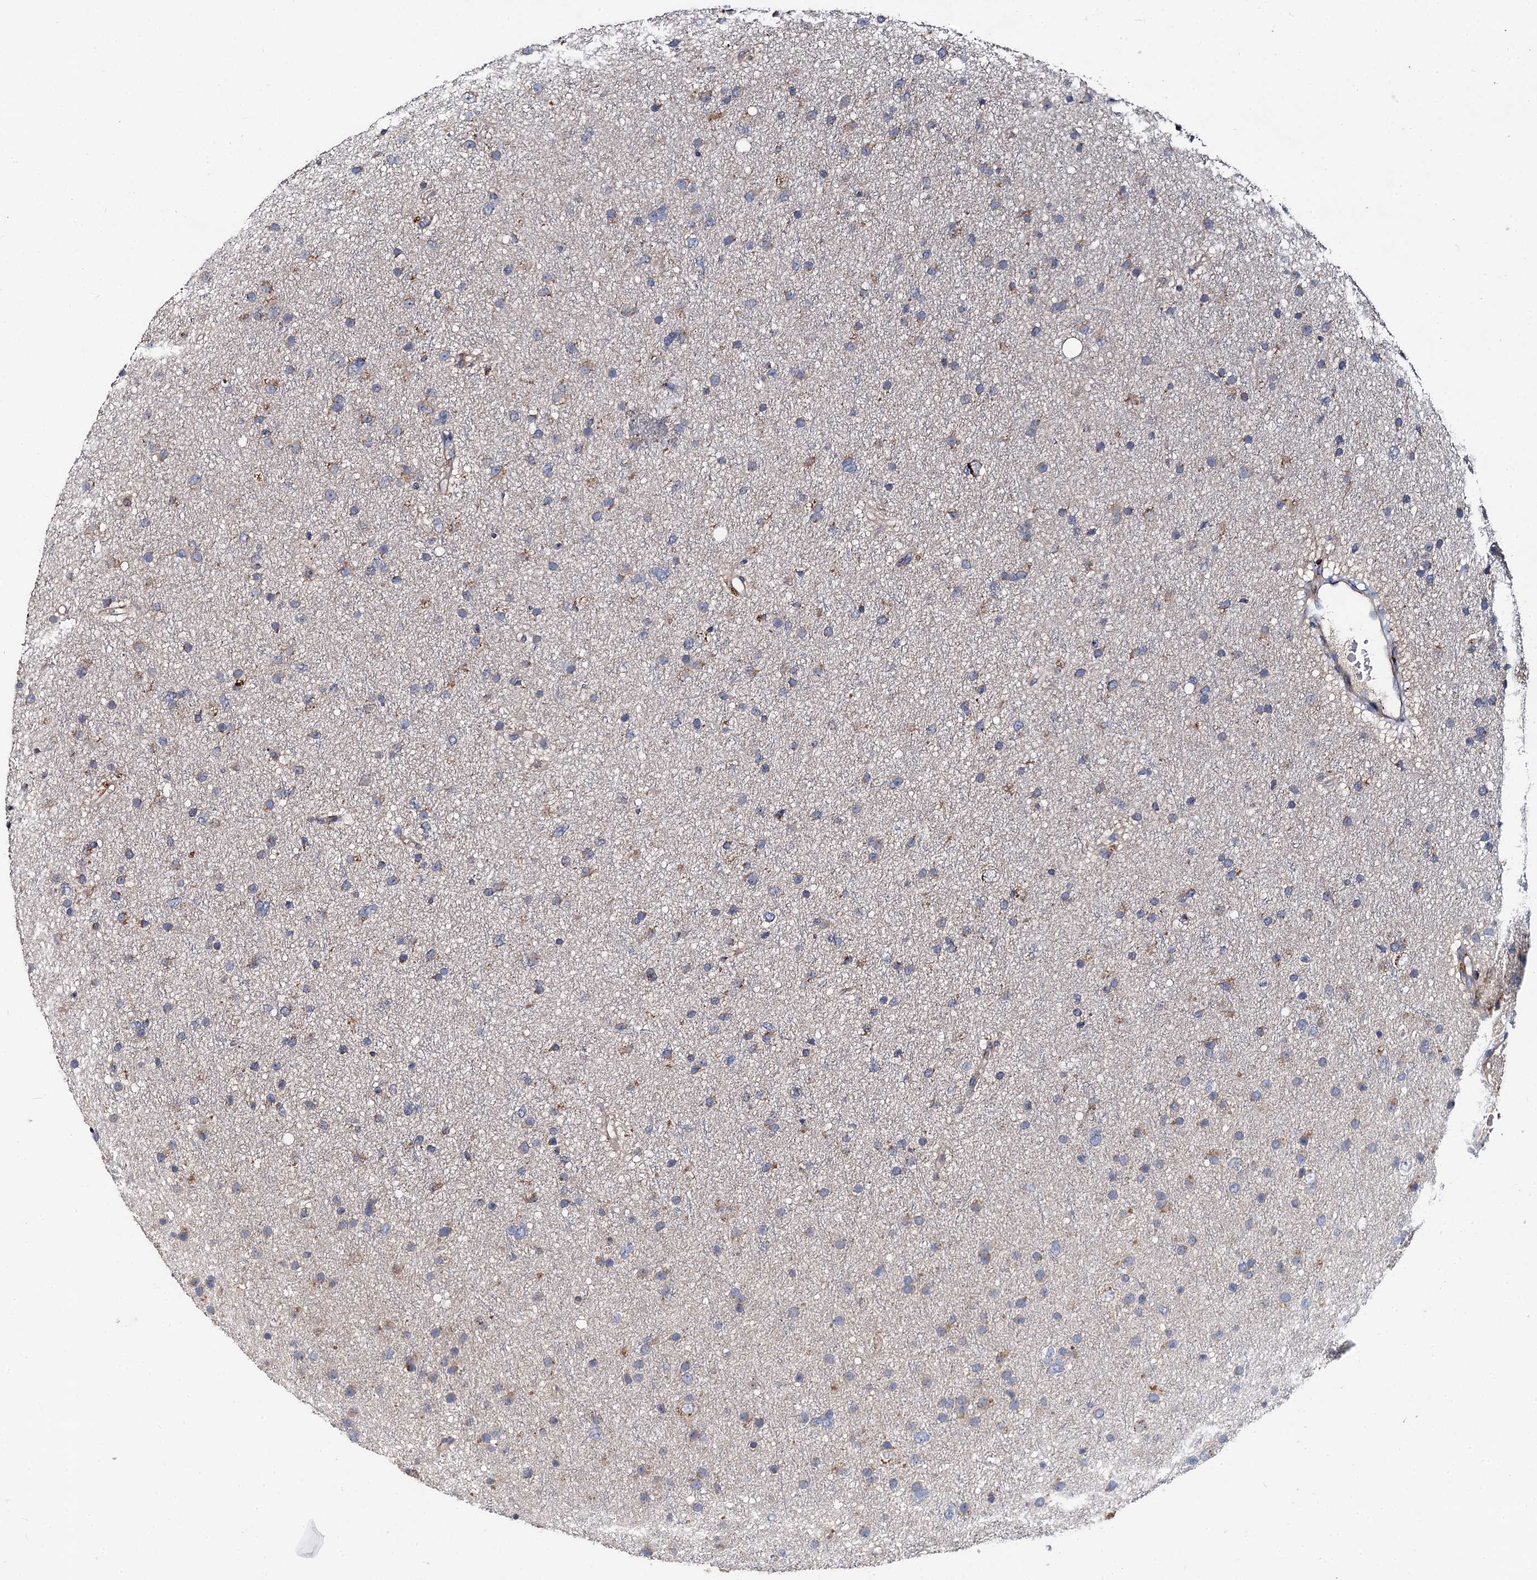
{"staining": {"intensity": "moderate", "quantity": "<25%", "location": "cytoplasmic/membranous"}, "tissue": "glioma", "cell_type": "Tumor cells", "image_type": "cancer", "snomed": [{"axis": "morphology", "description": "Glioma, malignant, Low grade"}, {"axis": "topography", "description": "Cerebral cortex"}], "caption": "This is an image of immunohistochemistry (IHC) staining of malignant low-grade glioma, which shows moderate expression in the cytoplasmic/membranous of tumor cells.", "gene": "SPRYD3", "patient": {"sex": "female", "age": 39}}